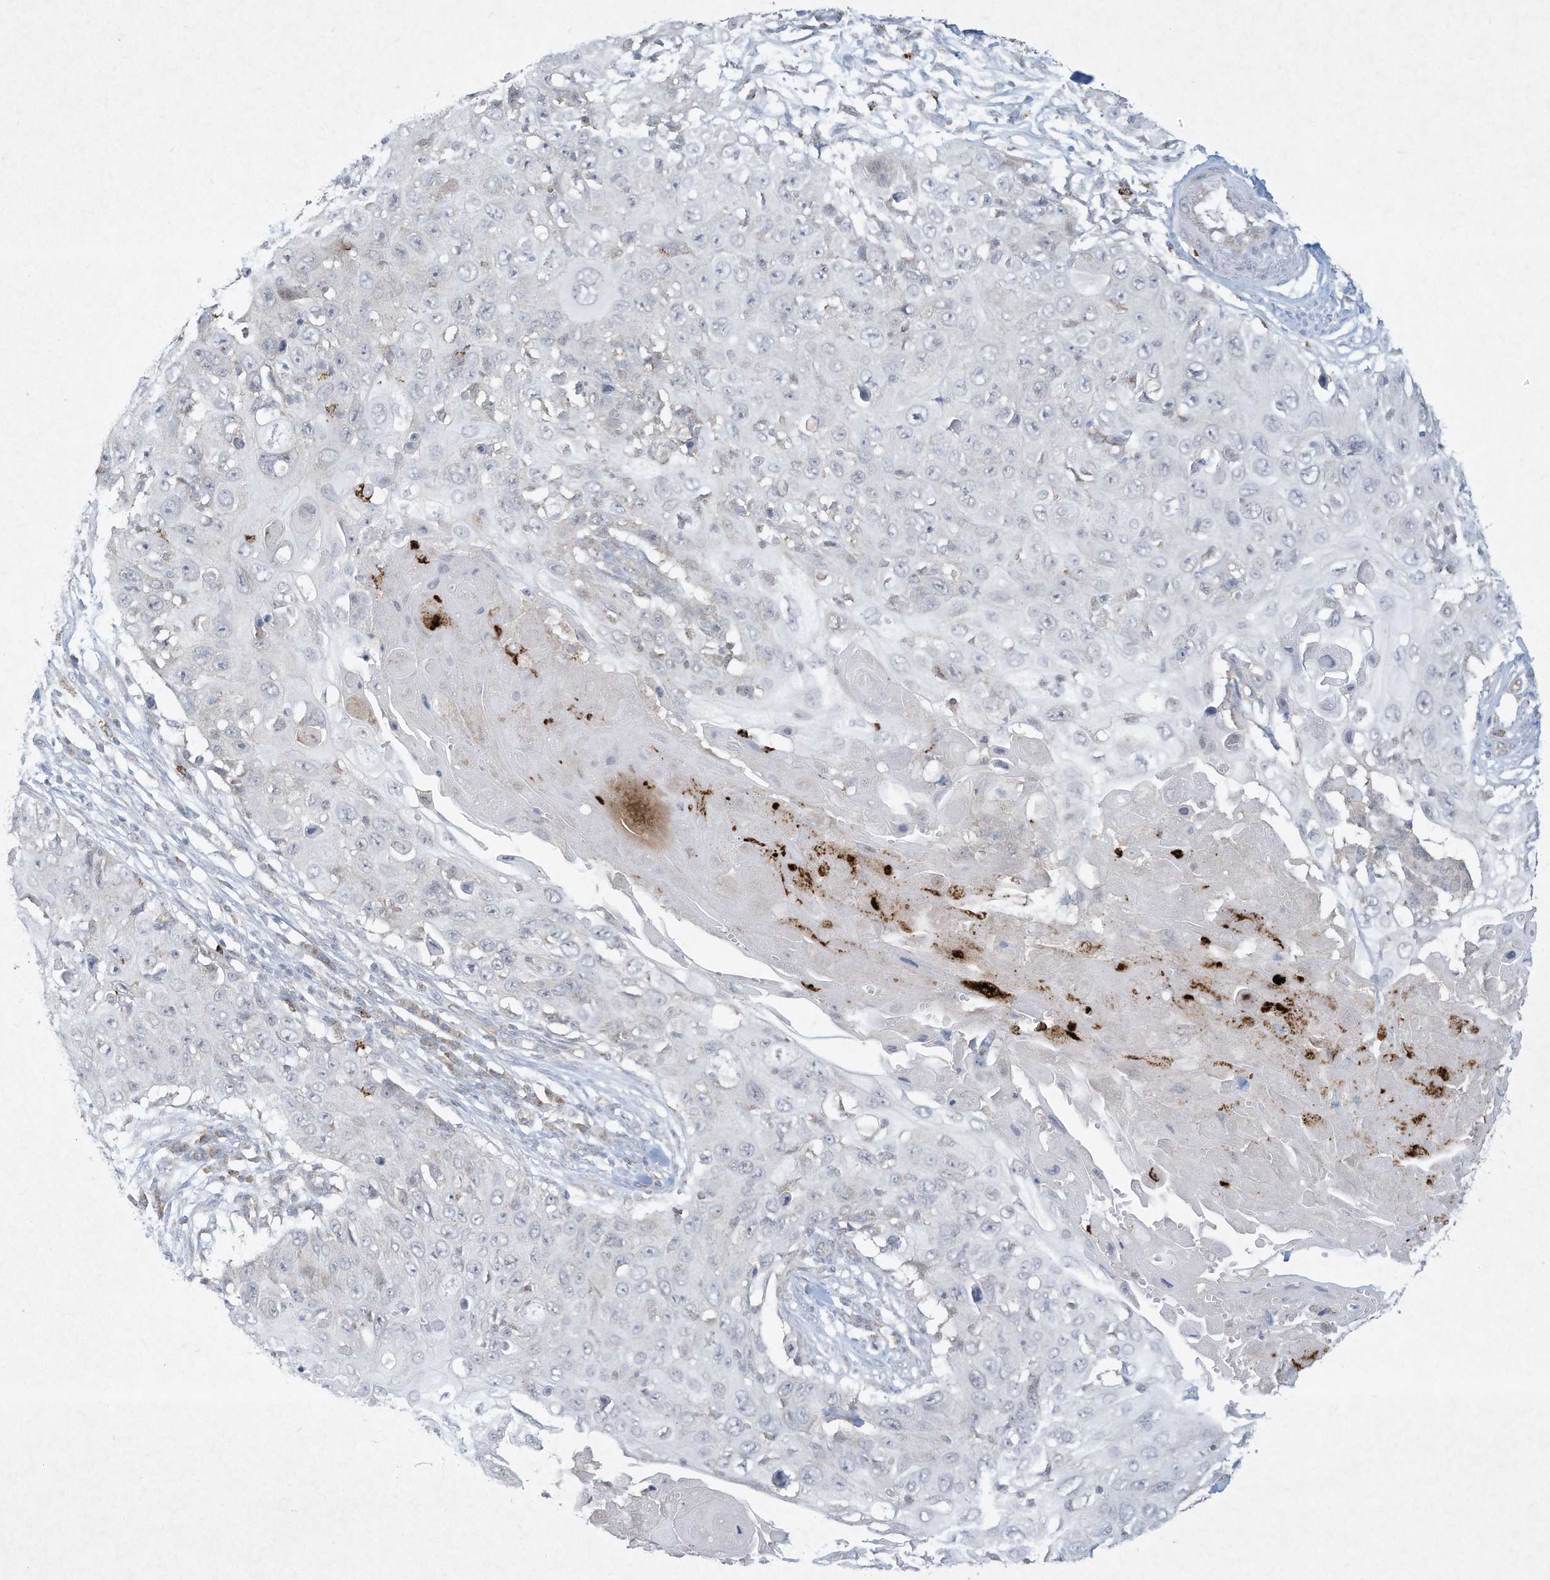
{"staining": {"intensity": "negative", "quantity": "none", "location": "none"}, "tissue": "skin cancer", "cell_type": "Tumor cells", "image_type": "cancer", "snomed": [{"axis": "morphology", "description": "Squamous cell carcinoma, NOS"}, {"axis": "topography", "description": "Skin"}], "caption": "IHC photomicrograph of neoplastic tissue: squamous cell carcinoma (skin) stained with DAB displays no significant protein positivity in tumor cells.", "gene": "CHRNA4", "patient": {"sex": "male", "age": 86}}